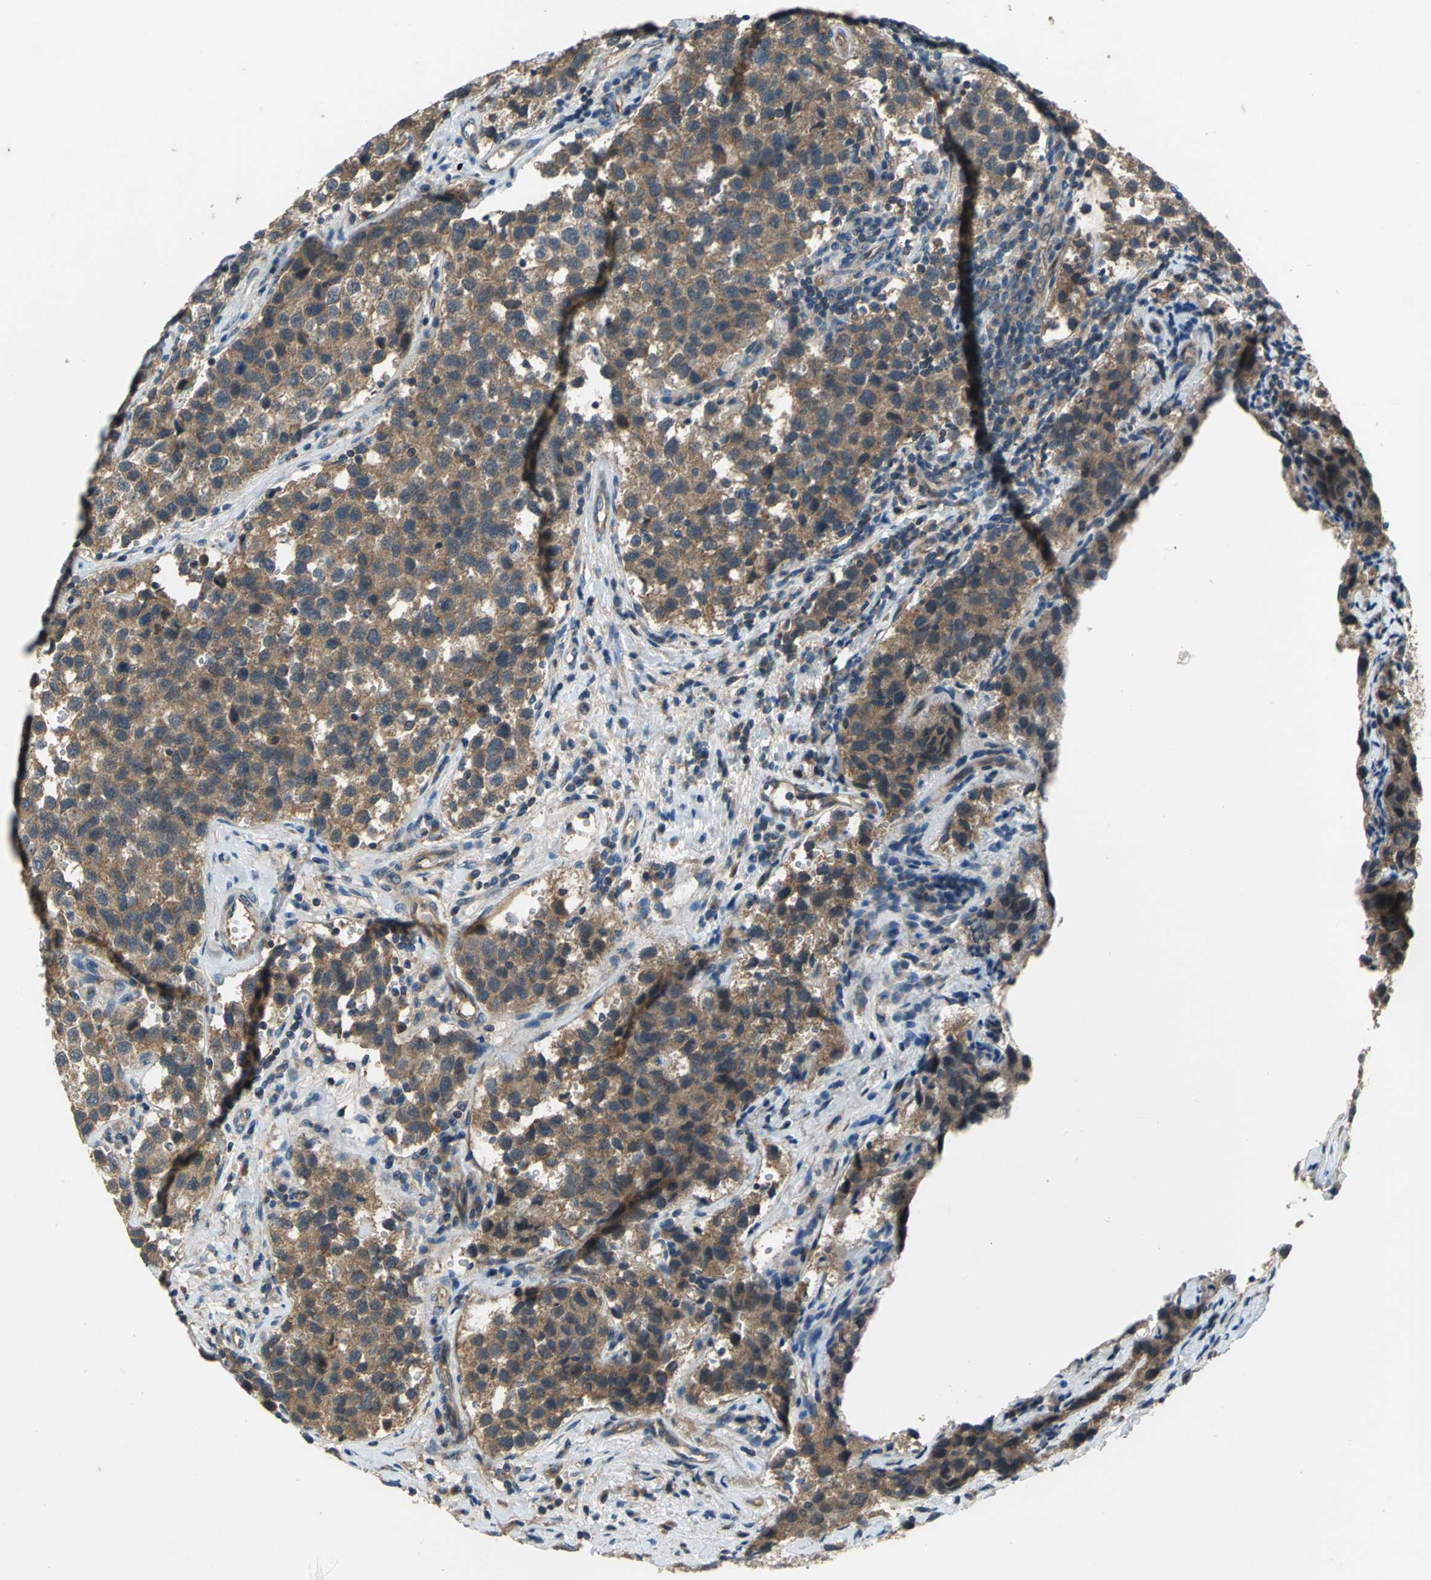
{"staining": {"intensity": "moderate", "quantity": ">75%", "location": "cytoplasmic/membranous"}, "tissue": "testis cancer", "cell_type": "Tumor cells", "image_type": "cancer", "snomed": [{"axis": "morphology", "description": "Seminoma, NOS"}, {"axis": "topography", "description": "Testis"}], "caption": "Testis seminoma was stained to show a protein in brown. There is medium levels of moderate cytoplasmic/membranous staining in approximately >75% of tumor cells.", "gene": "EMCN", "patient": {"sex": "male", "age": 39}}